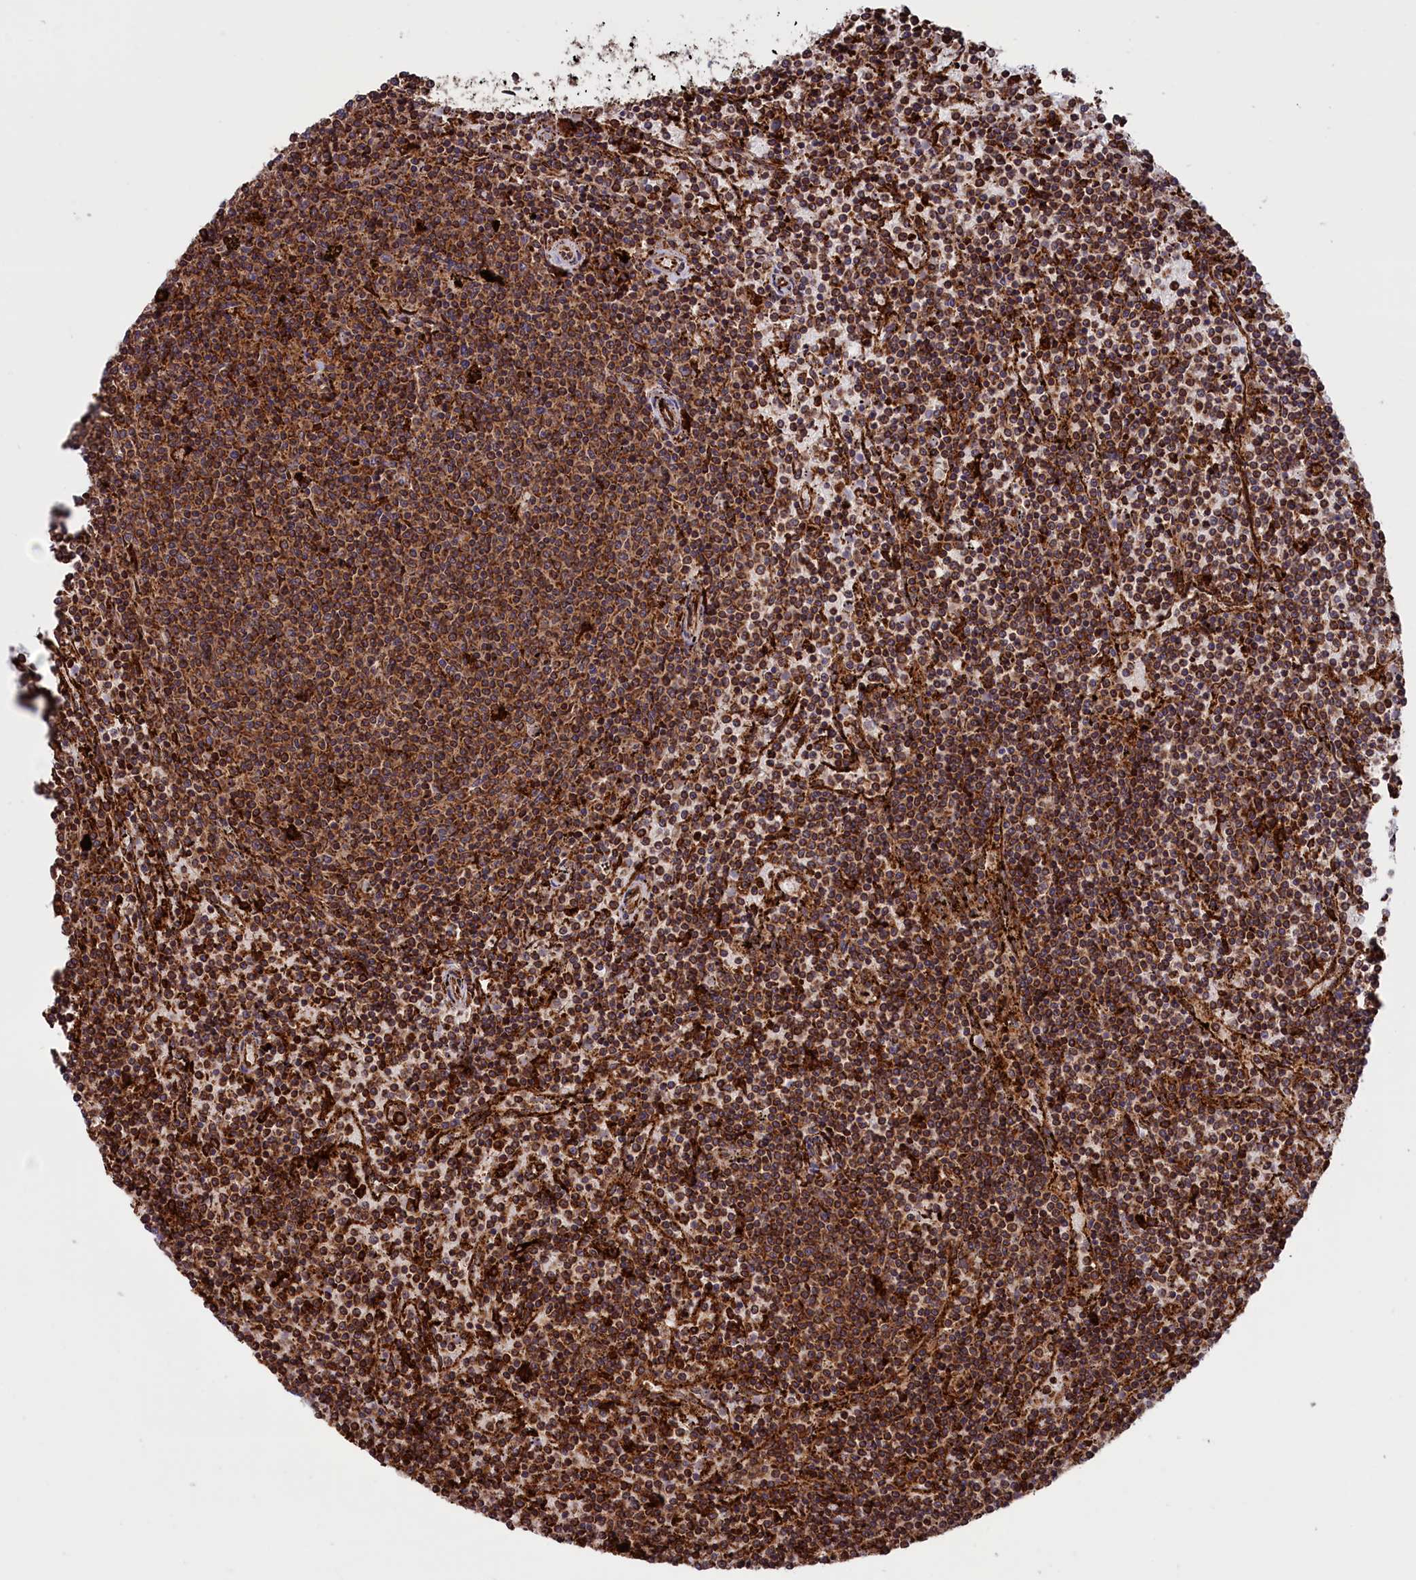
{"staining": {"intensity": "moderate", "quantity": ">75%", "location": "cytoplasmic/membranous"}, "tissue": "lymphoma", "cell_type": "Tumor cells", "image_type": "cancer", "snomed": [{"axis": "morphology", "description": "Malignant lymphoma, non-Hodgkin's type, Low grade"}, {"axis": "topography", "description": "Spleen"}], "caption": "Immunohistochemistry (IHC) (DAB (3,3'-diaminobenzidine)) staining of human malignant lymphoma, non-Hodgkin's type (low-grade) shows moderate cytoplasmic/membranous protein expression in about >75% of tumor cells.", "gene": "PLA2G4C", "patient": {"sex": "female", "age": 50}}